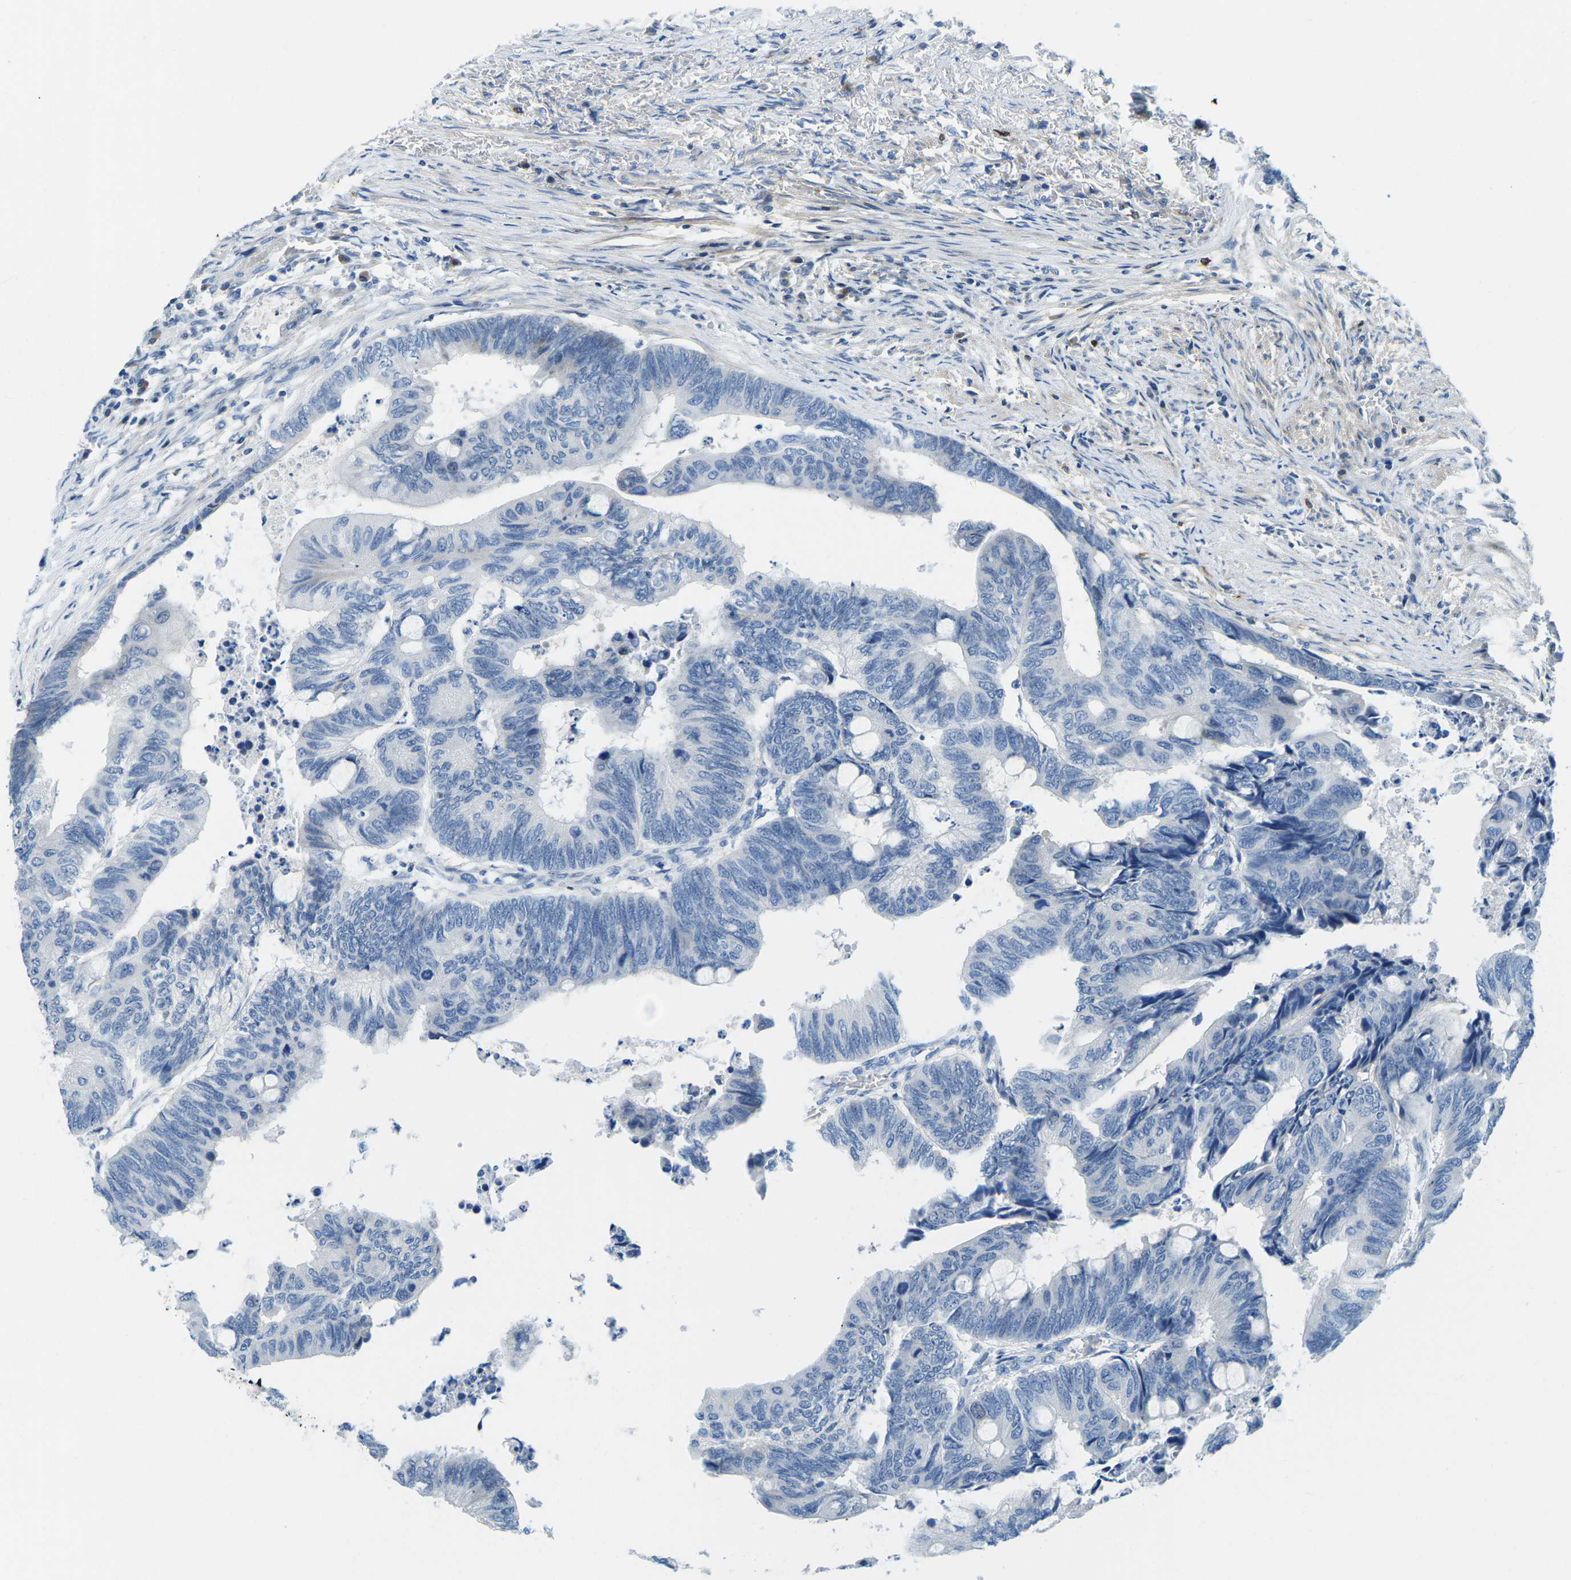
{"staining": {"intensity": "negative", "quantity": "none", "location": "none"}, "tissue": "colorectal cancer", "cell_type": "Tumor cells", "image_type": "cancer", "snomed": [{"axis": "morphology", "description": "Normal tissue, NOS"}, {"axis": "morphology", "description": "Adenocarcinoma, NOS"}, {"axis": "topography", "description": "Rectum"}, {"axis": "topography", "description": "Peripheral nerve tissue"}], "caption": "Immunohistochemistry (IHC) of human adenocarcinoma (colorectal) displays no positivity in tumor cells. (DAB (3,3'-diaminobenzidine) IHC visualized using brightfield microscopy, high magnification).", "gene": "CFB", "patient": {"sex": "male", "age": 92}}